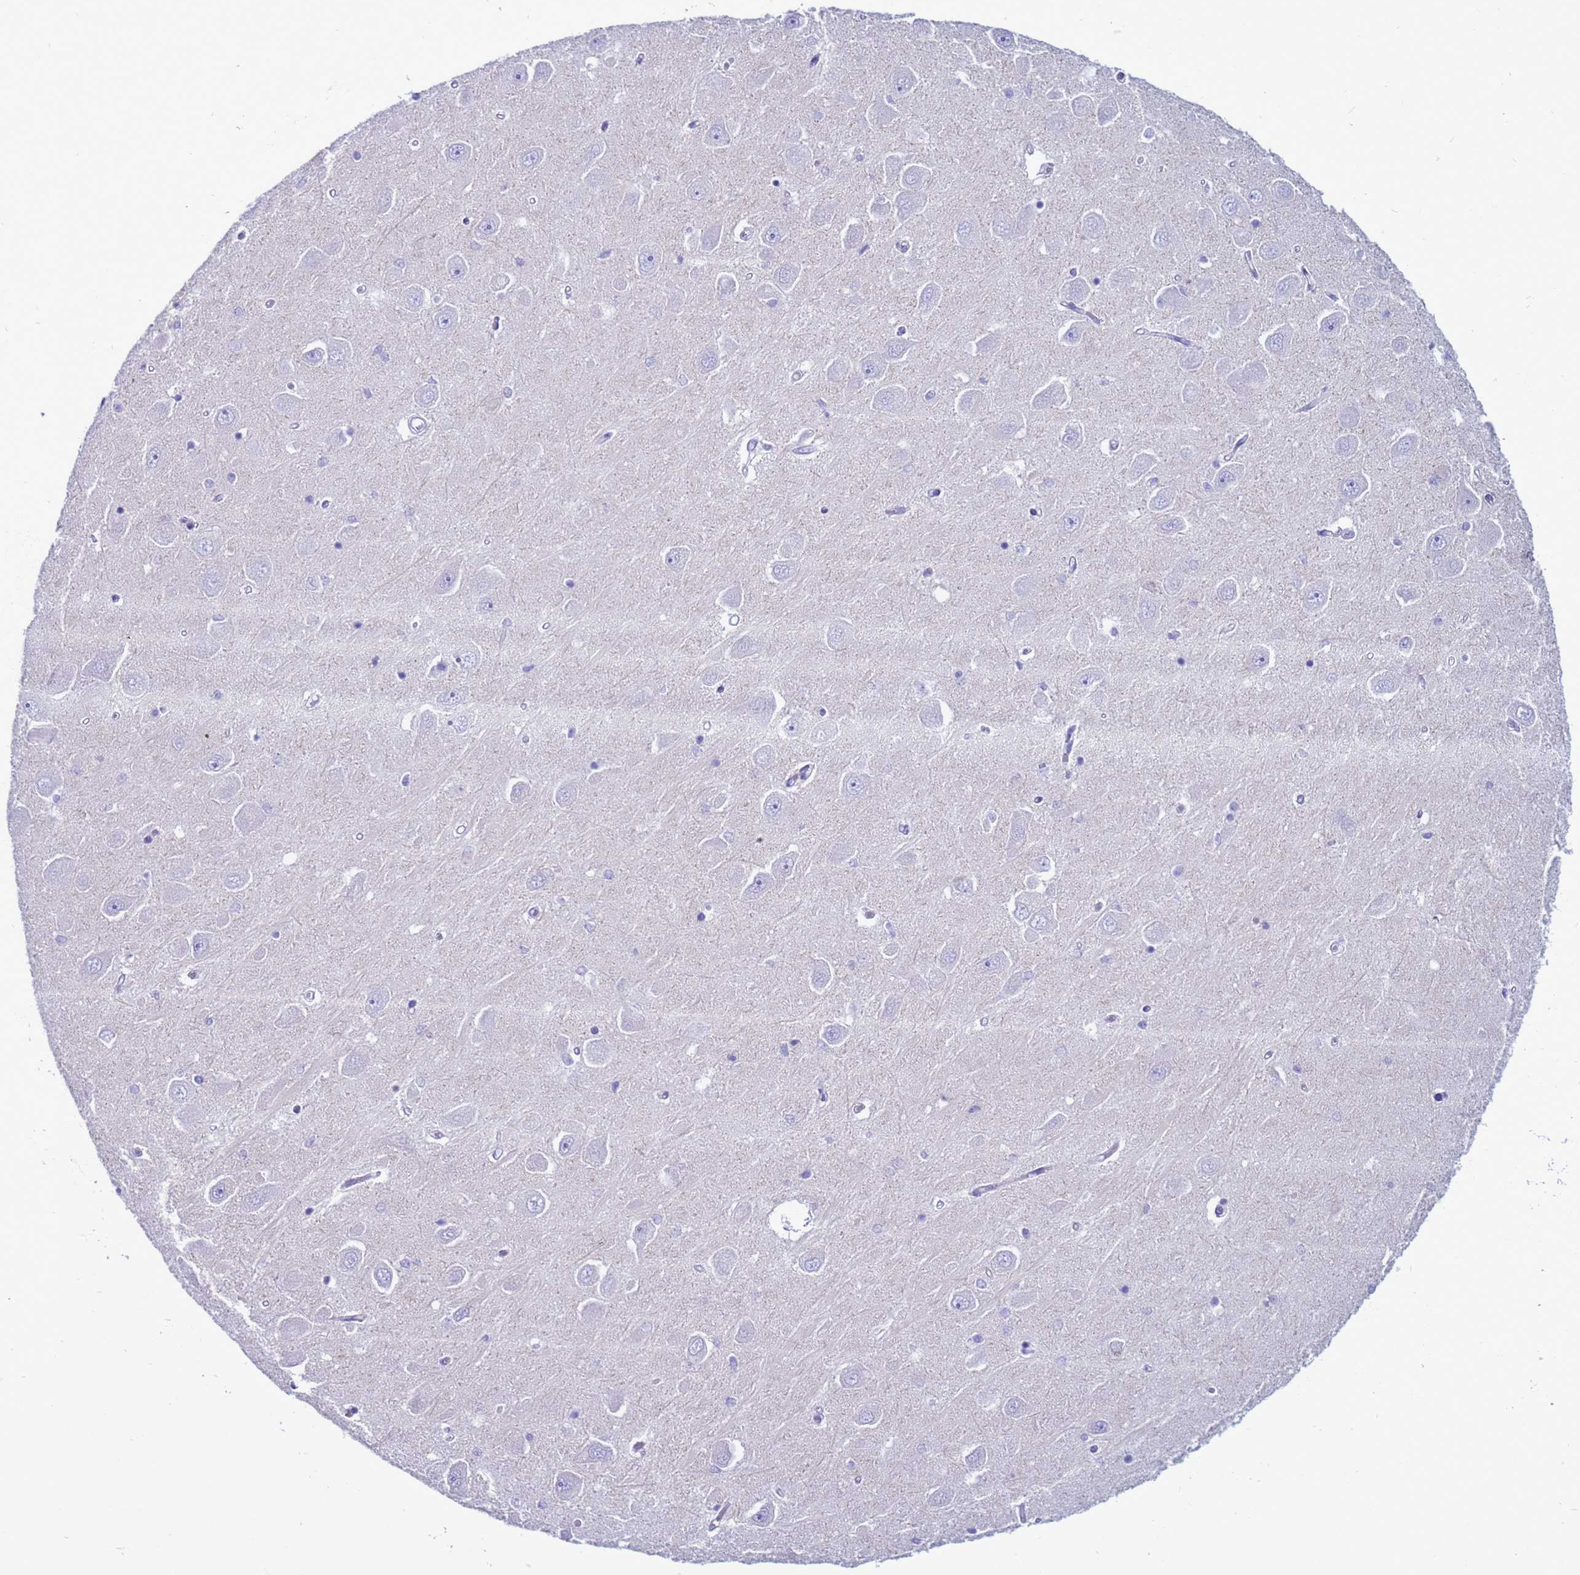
{"staining": {"intensity": "negative", "quantity": "none", "location": "none"}, "tissue": "hippocampus", "cell_type": "Glial cells", "image_type": "normal", "snomed": [{"axis": "morphology", "description": "Normal tissue, NOS"}, {"axis": "topography", "description": "Hippocampus"}], "caption": "This is a micrograph of IHC staining of normal hippocampus, which shows no positivity in glial cells.", "gene": "CST1", "patient": {"sex": "male", "age": 45}}